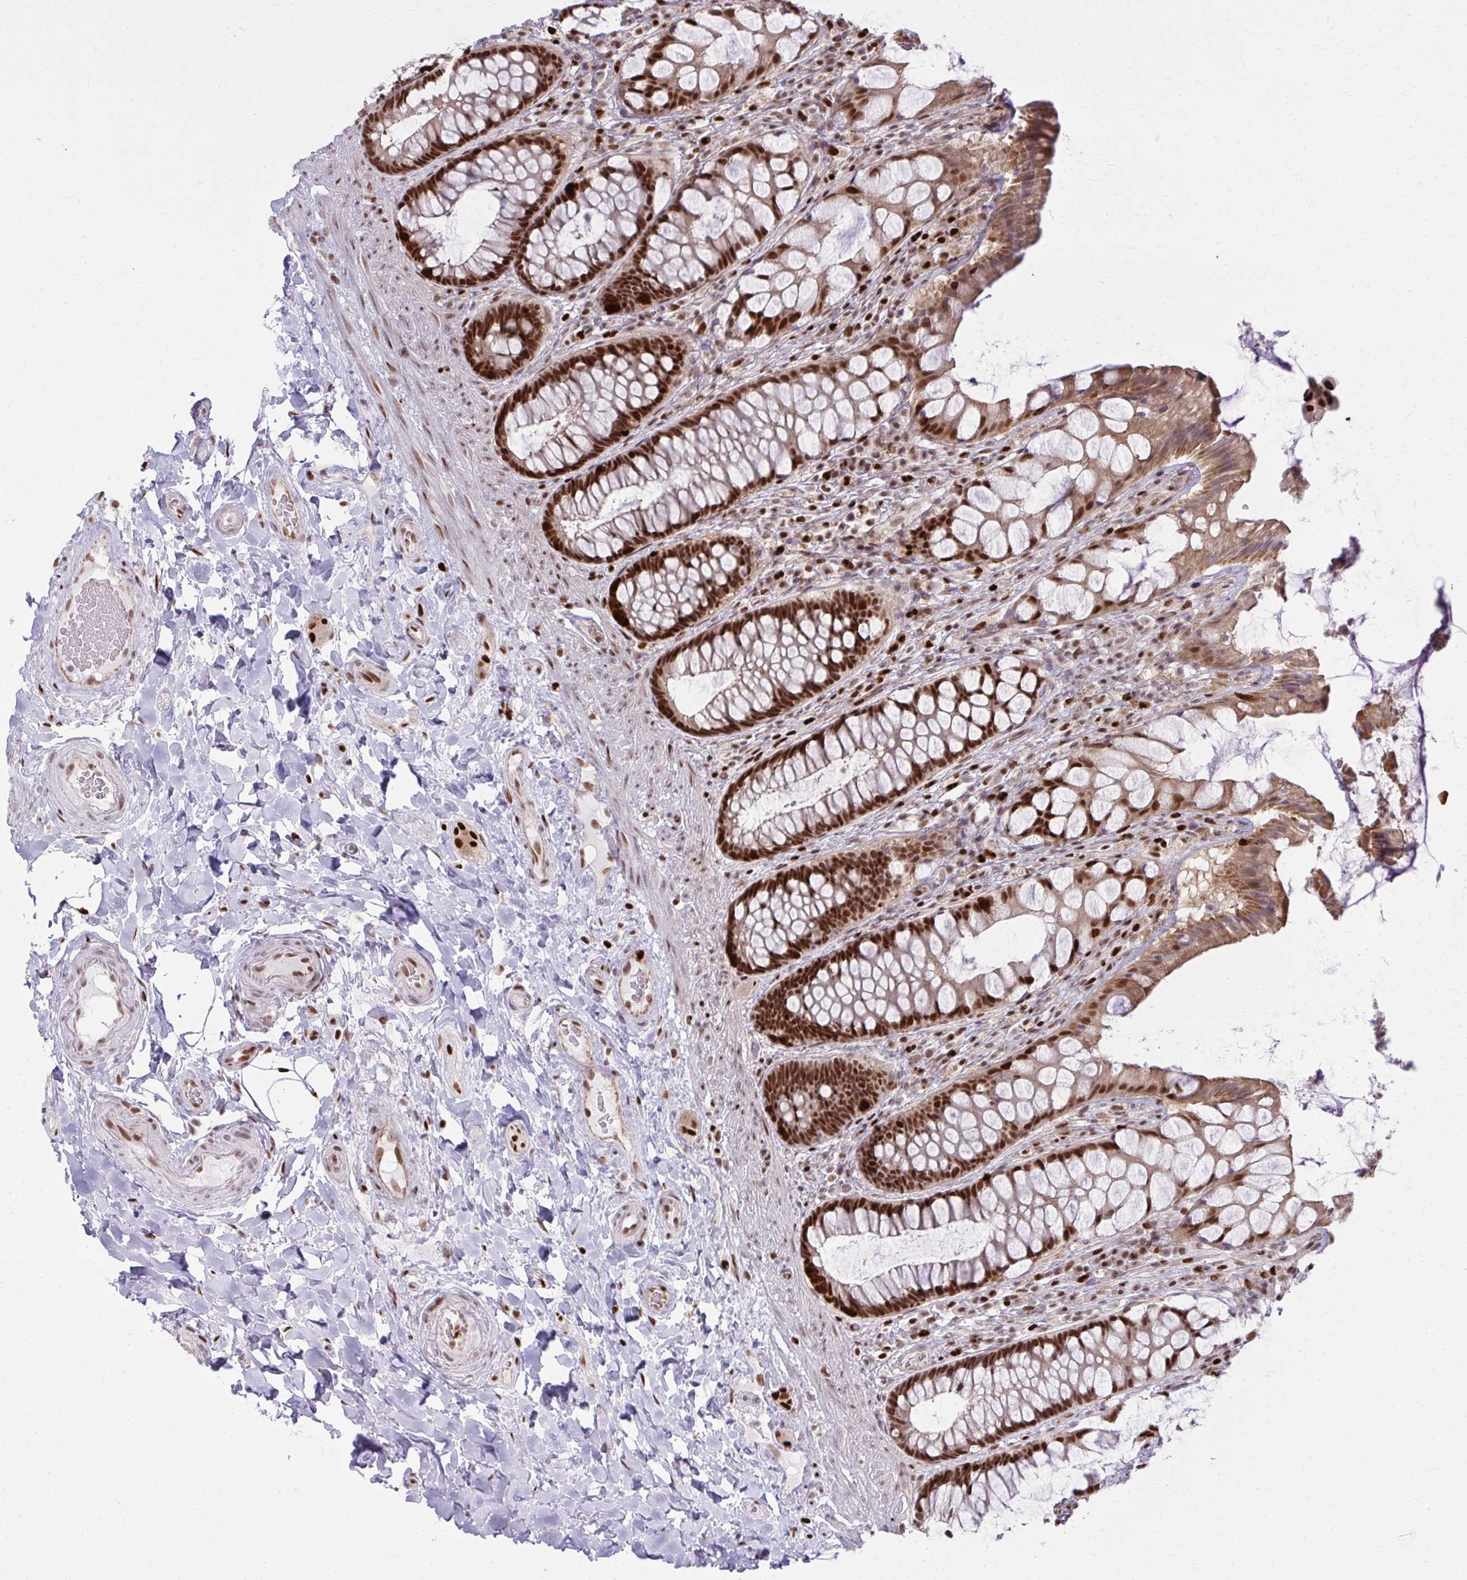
{"staining": {"intensity": "strong", "quantity": ">75%", "location": "cytoplasmic/membranous,nuclear"}, "tissue": "rectum", "cell_type": "Glandular cells", "image_type": "normal", "snomed": [{"axis": "morphology", "description": "Normal tissue, NOS"}, {"axis": "topography", "description": "Rectum"}], "caption": "Protein positivity by IHC displays strong cytoplasmic/membranous,nuclear expression in approximately >75% of glandular cells in normal rectum.", "gene": "ZNF559", "patient": {"sex": "female", "age": 58}}